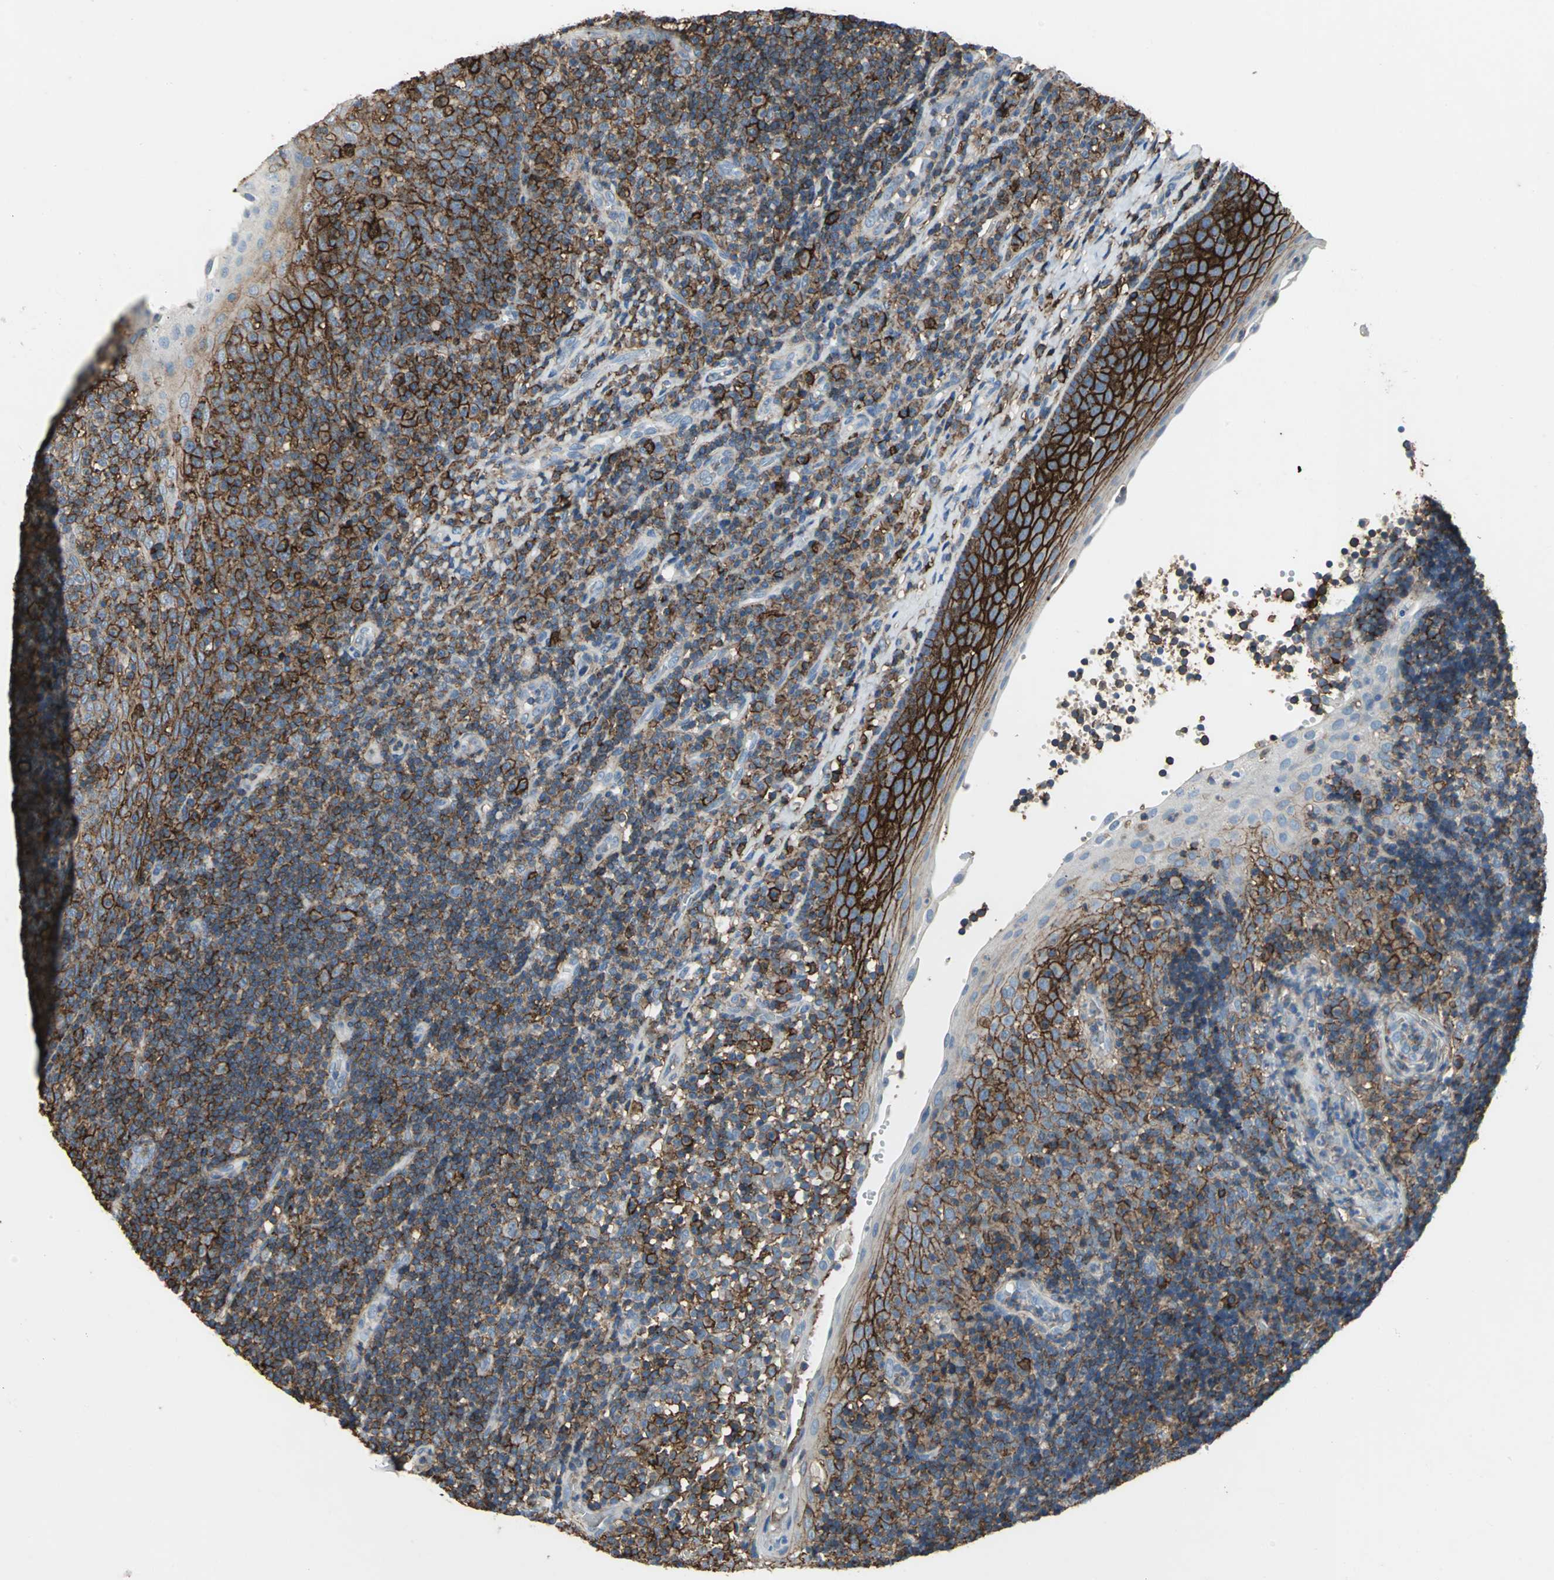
{"staining": {"intensity": "moderate", "quantity": "25%-75%", "location": "cytoplasmic/membranous"}, "tissue": "tonsil", "cell_type": "Germinal center cells", "image_type": "normal", "snomed": [{"axis": "morphology", "description": "Normal tissue, NOS"}, {"axis": "topography", "description": "Tonsil"}], "caption": "Moderate cytoplasmic/membranous expression is identified in about 25%-75% of germinal center cells in unremarkable tonsil.", "gene": "CD44", "patient": {"sex": "female", "age": 40}}